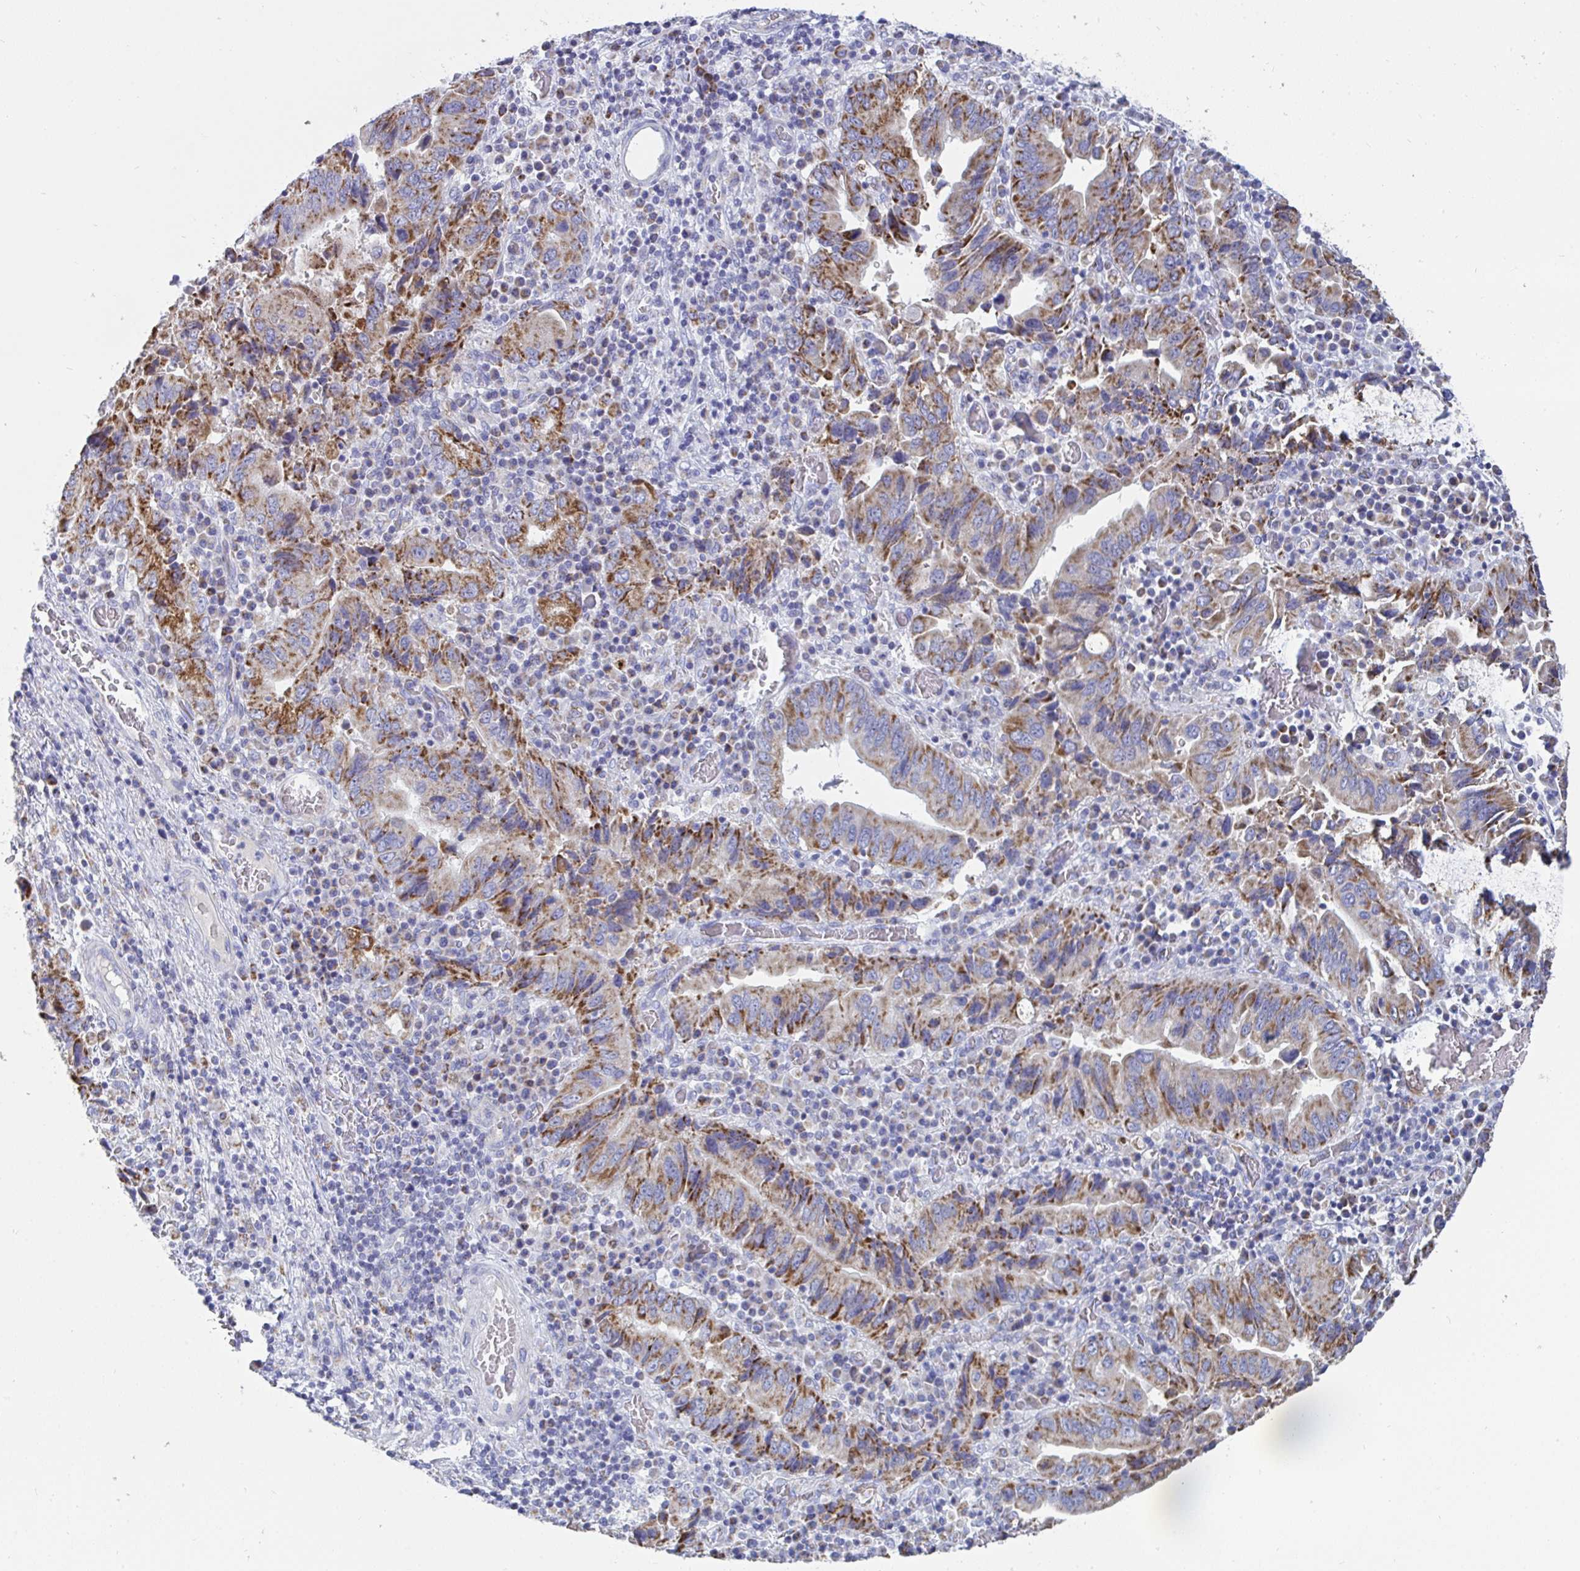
{"staining": {"intensity": "moderate", "quantity": "25%-75%", "location": "cytoplasmic/membranous"}, "tissue": "stomach cancer", "cell_type": "Tumor cells", "image_type": "cancer", "snomed": [{"axis": "morphology", "description": "Adenocarcinoma, NOS"}, {"axis": "topography", "description": "Stomach, upper"}], "caption": "Moderate cytoplasmic/membranous positivity is identified in about 25%-75% of tumor cells in stomach adenocarcinoma.", "gene": "AIFM1", "patient": {"sex": "male", "age": 74}}